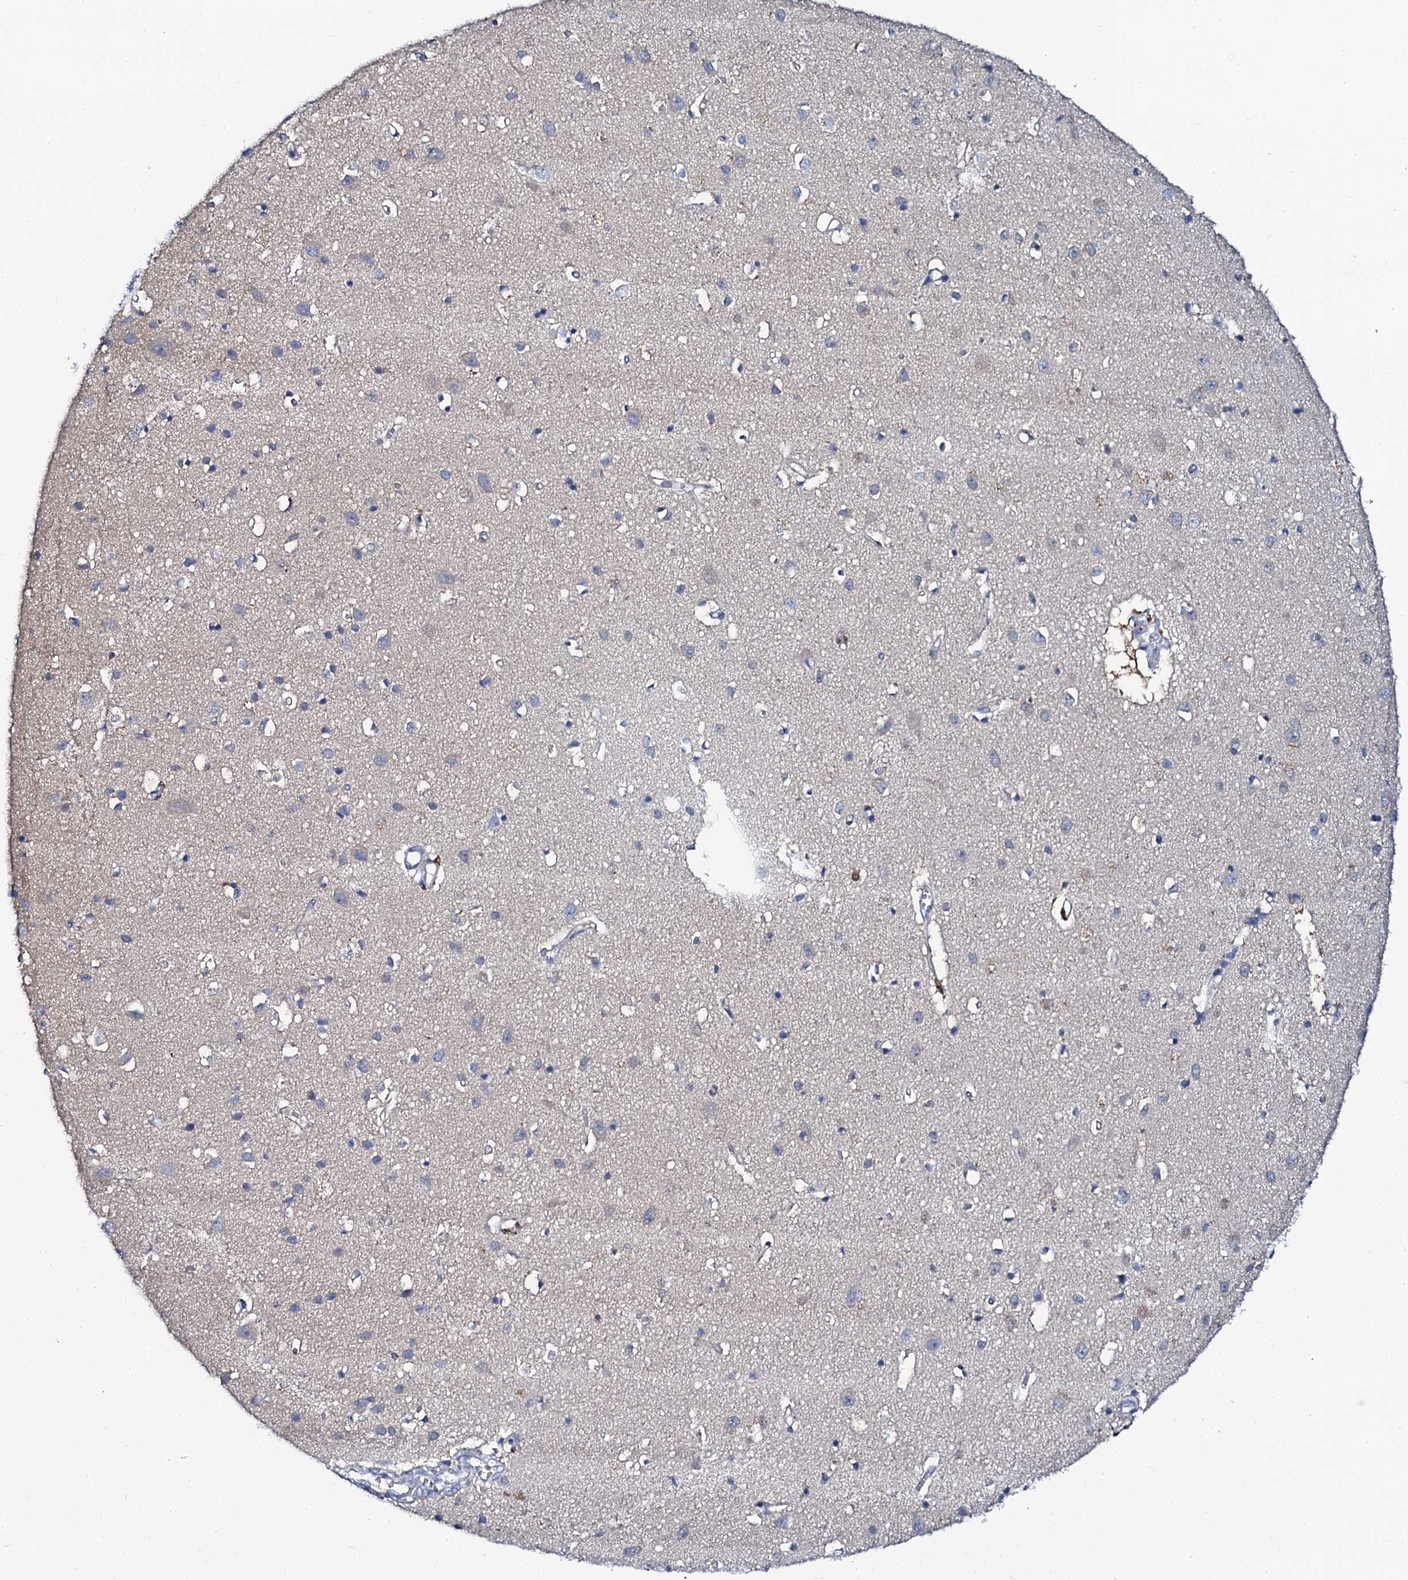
{"staining": {"intensity": "negative", "quantity": "none", "location": "none"}, "tissue": "cerebral cortex", "cell_type": "Endothelial cells", "image_type": "normal", "snomed": [{"axis": "morphology", "description": "Normal tissue, NOS"}, {"axis": "topography", "description": "Cerebral cortex"}], "caption": "Immunohistochemical staining of benign cerebral cortex reveals no significant staining in endothelial cells.", "gene": "OTOL1", "patient": {"sex": "female", "age": 64}}